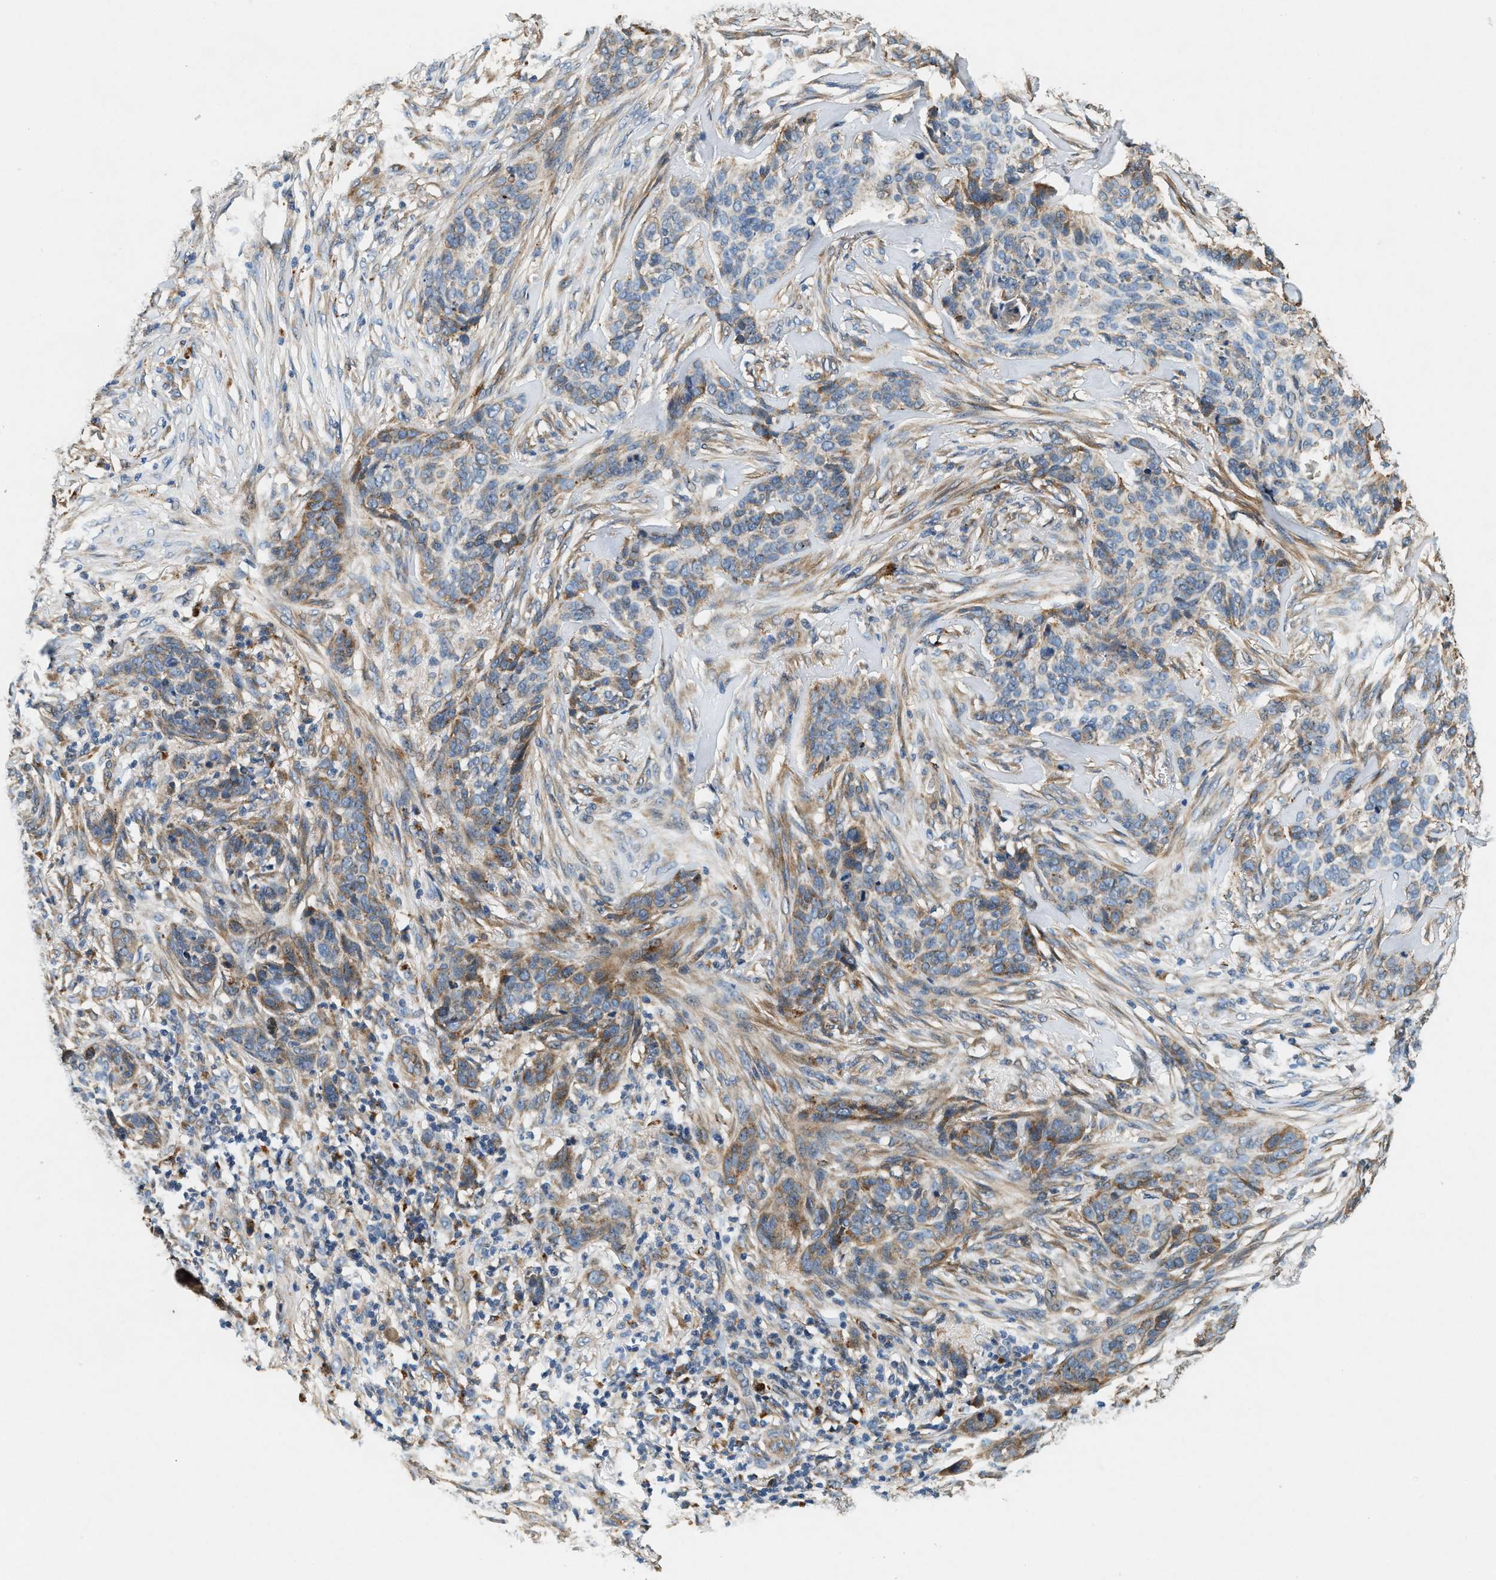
{"staining": {"intensity": "moderate", "quantity": "25%-75%", "location": "cytoplasmic/membranous"}, "tissue": "skin cancer", "cell_type": "Tumor cells", "image_type": "cancer", "snomed": [{"axis": "morphology", "description": "Basal cell carcinoma"}, {"axis": "topography", "description": "Skin"}], "caption": "Brown immunohistochemical staining in human skin cancer demonstrates moderate cytoplasmic/membranous positivity in about 25%-75% of tumor cells. Nuclei are stained in blue.", "gene": "DUSP10", "patient": {"sex": "male", "age": 85}}